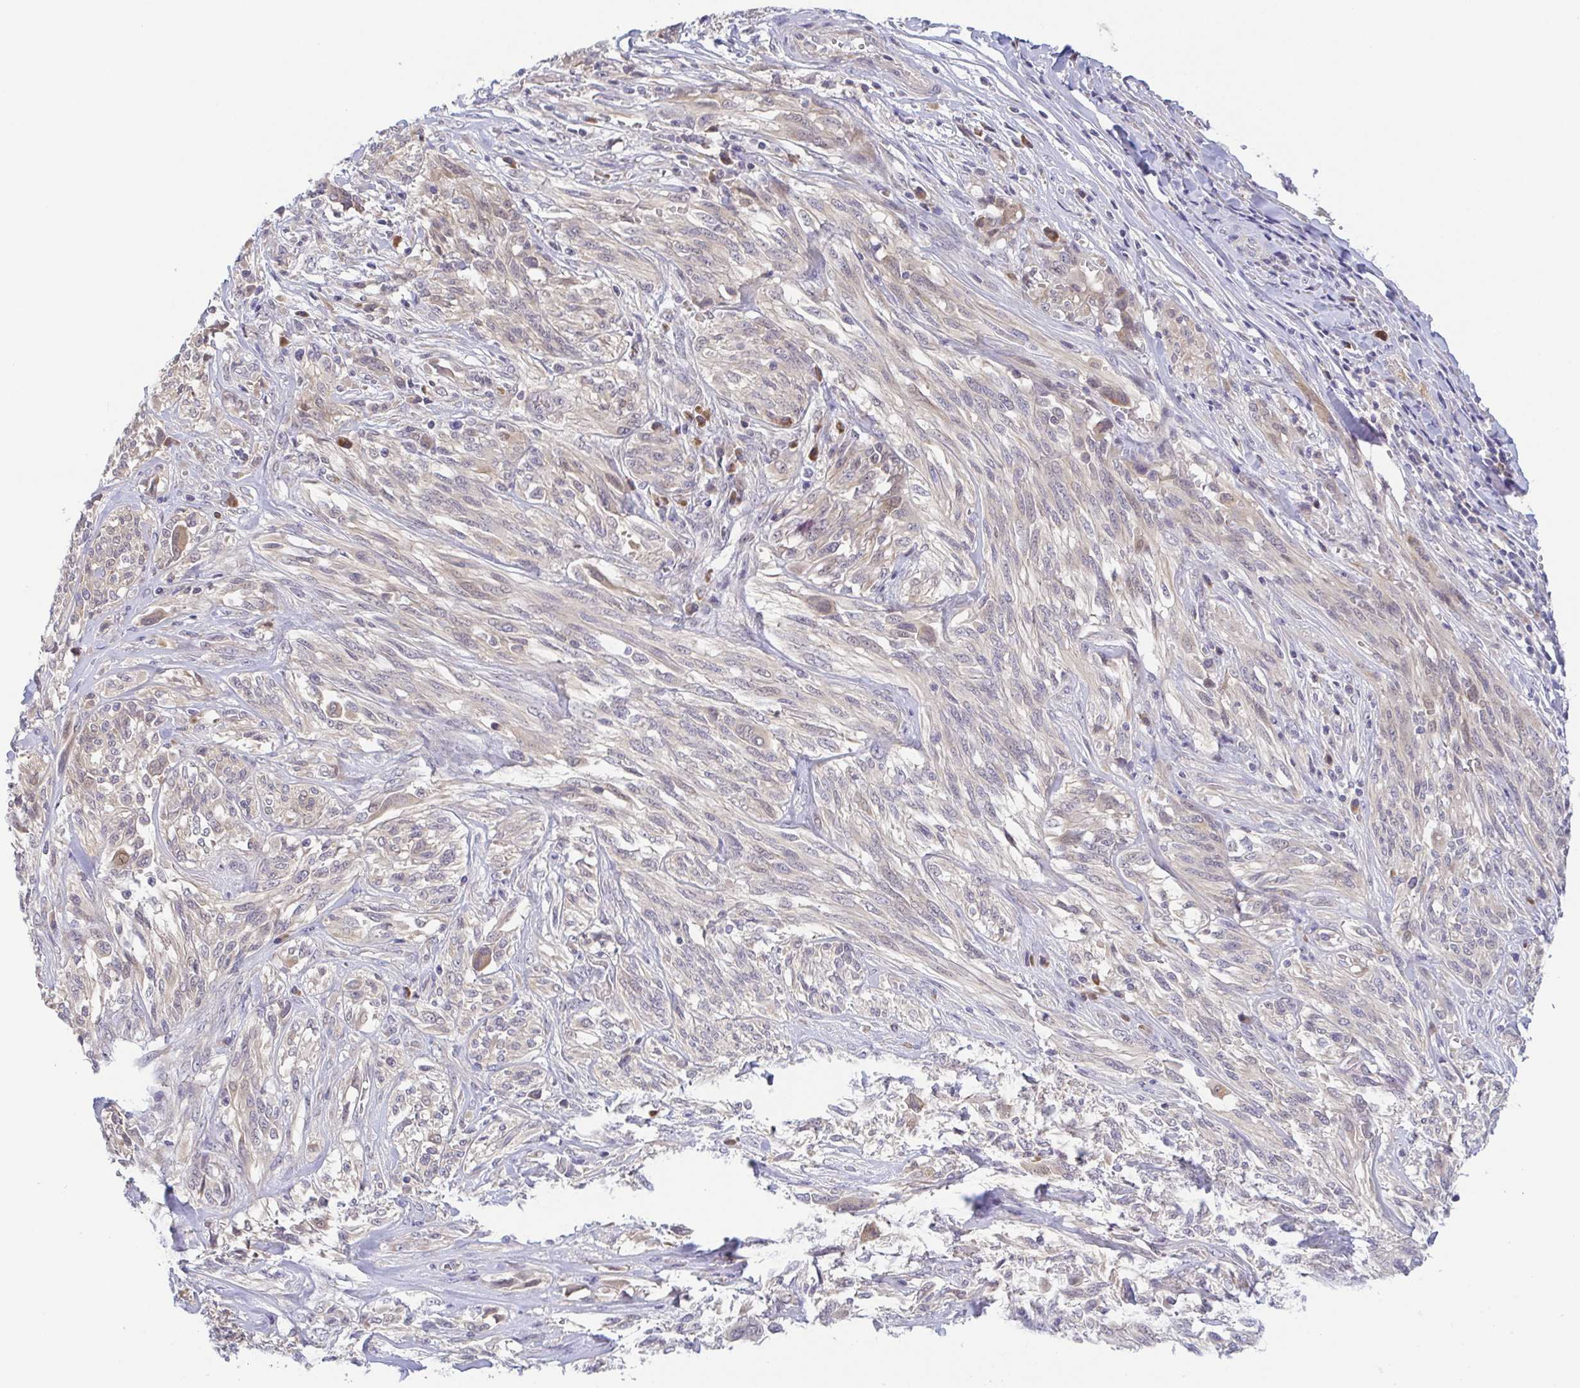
{"staining": {"intensity": "weak", "quantity": "25%-75%", "location": "cytoplasmic/membranous"}, "tissue": "melanoma", "cell_type": "Tumor cells", "image_type": "cancer", "snomed": [{"axis": "morphology", "description": "Malignant melanoma, NOS"}, {"axis": "topography", "description": "Skin"}], "caption": "An image showing weak cytoplasmic/membranous staining in about 25%-75% of tumor cells in malignant melanoma, as visualized by brown immunohistochemical staining.", "gene": "BCL2L1", "patient": {"sex": "female", "age": 91}}